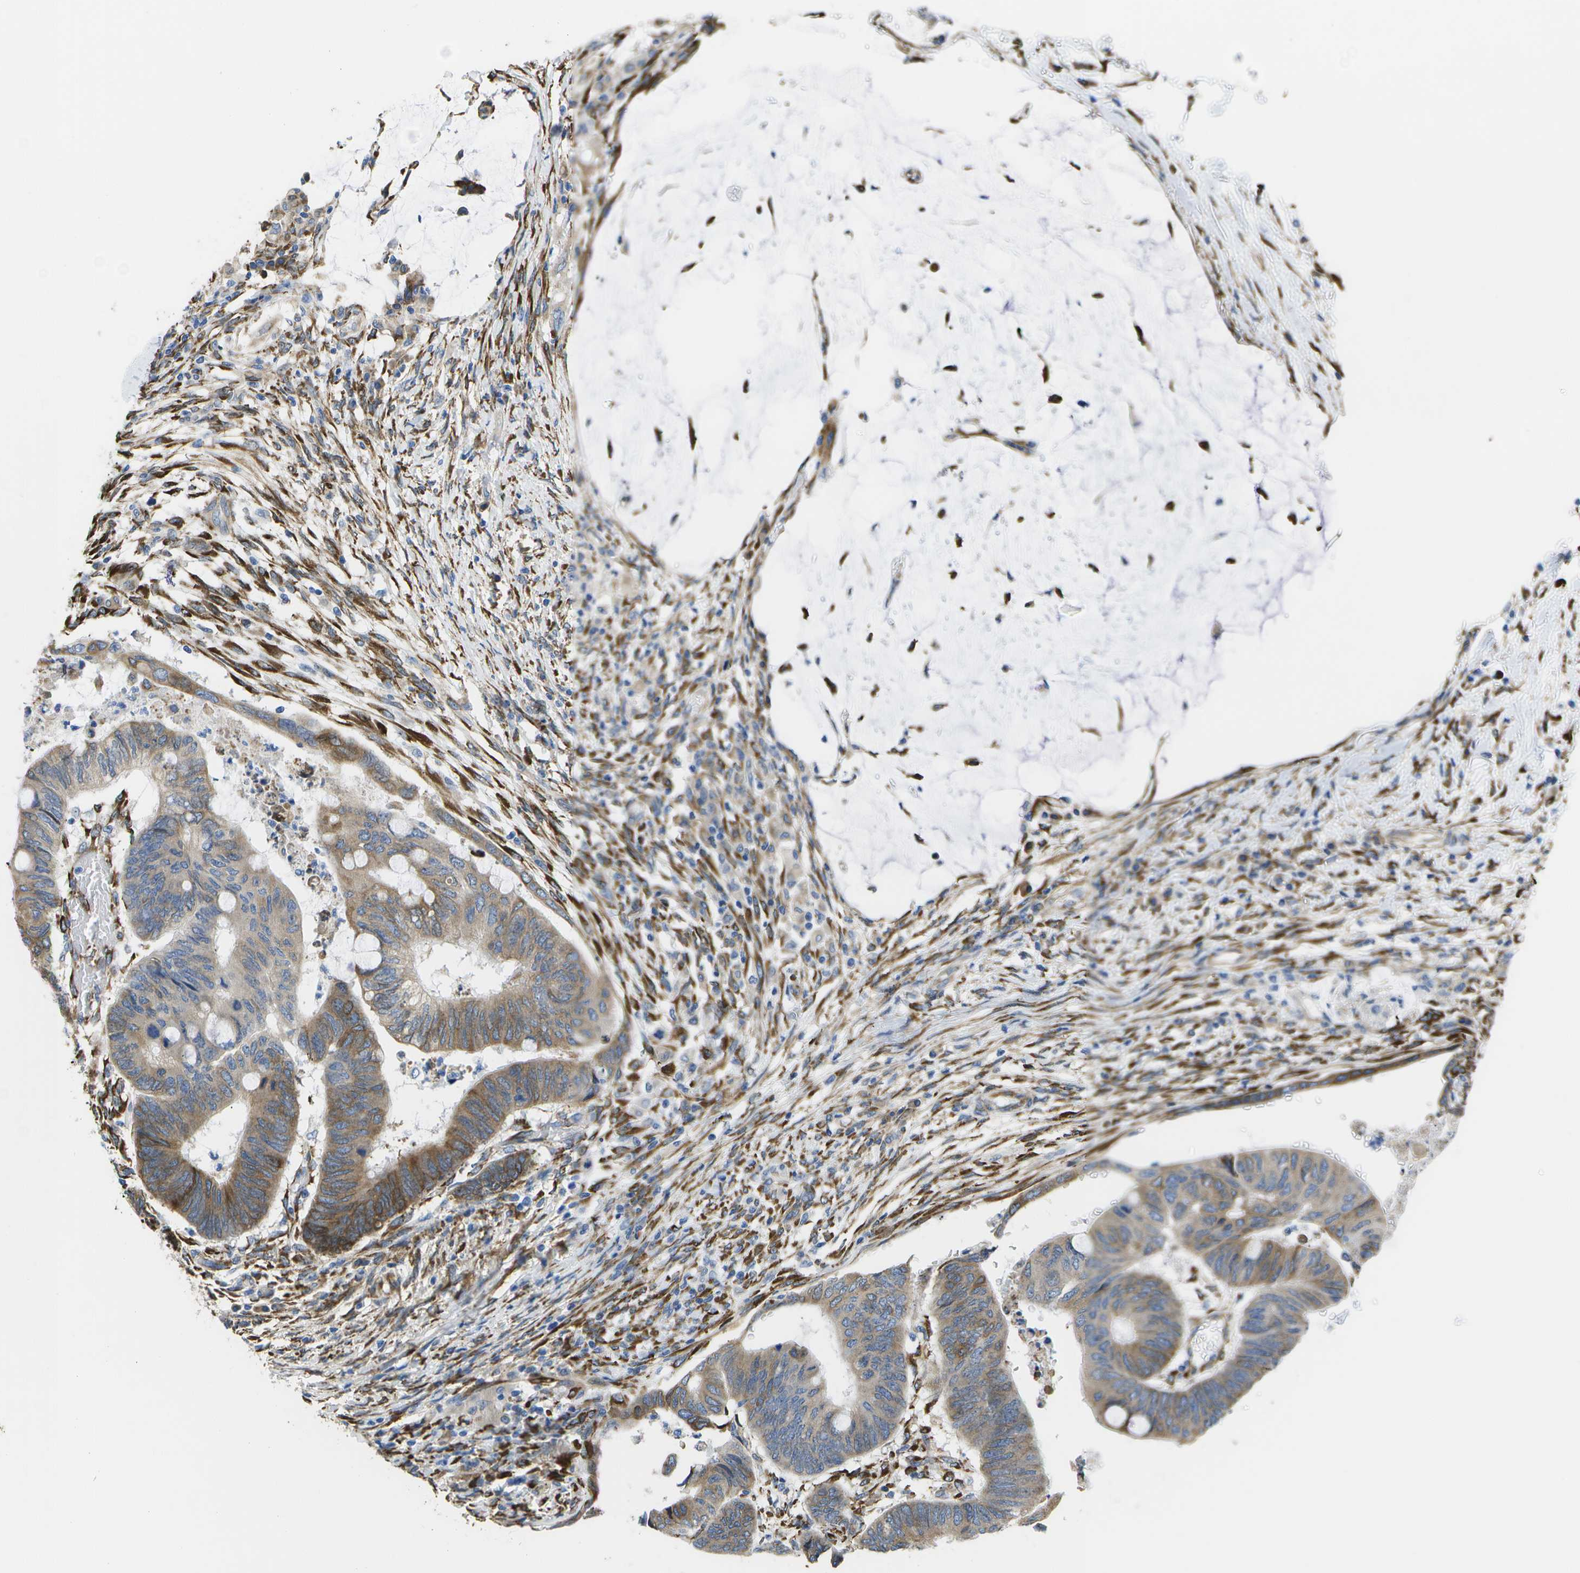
{"staining": {"intensity": "moderate", "quantity": ">75%", "location": "cytoplasmic/membranous"}, "tissue": "colorectal cancer", "cell_type": "Tumor cells", "image_type": "cancer", "snomed": [{"axis": "morphology", "description": "Normal tissue, NOS"}, {"axis": "morphology", "description": "Adenocarcinoma, NOS"}, {"axis": "topography", "description": "Rectum"}, {"axis": "topography", "description": "Peripheral nerve tissue"}], "caption": "Immunohistochemistry (IHC) (DAB (3,3'-diaminobenzidine)) staining of human colorectal cancer (adenocarcinoma) reveals moderate cytoplasmic/membranous protein positivity in approximately >75% of tumor cells.", "gene": "ZDHHC17", "patient": {"sex": "male", "age": 92}}